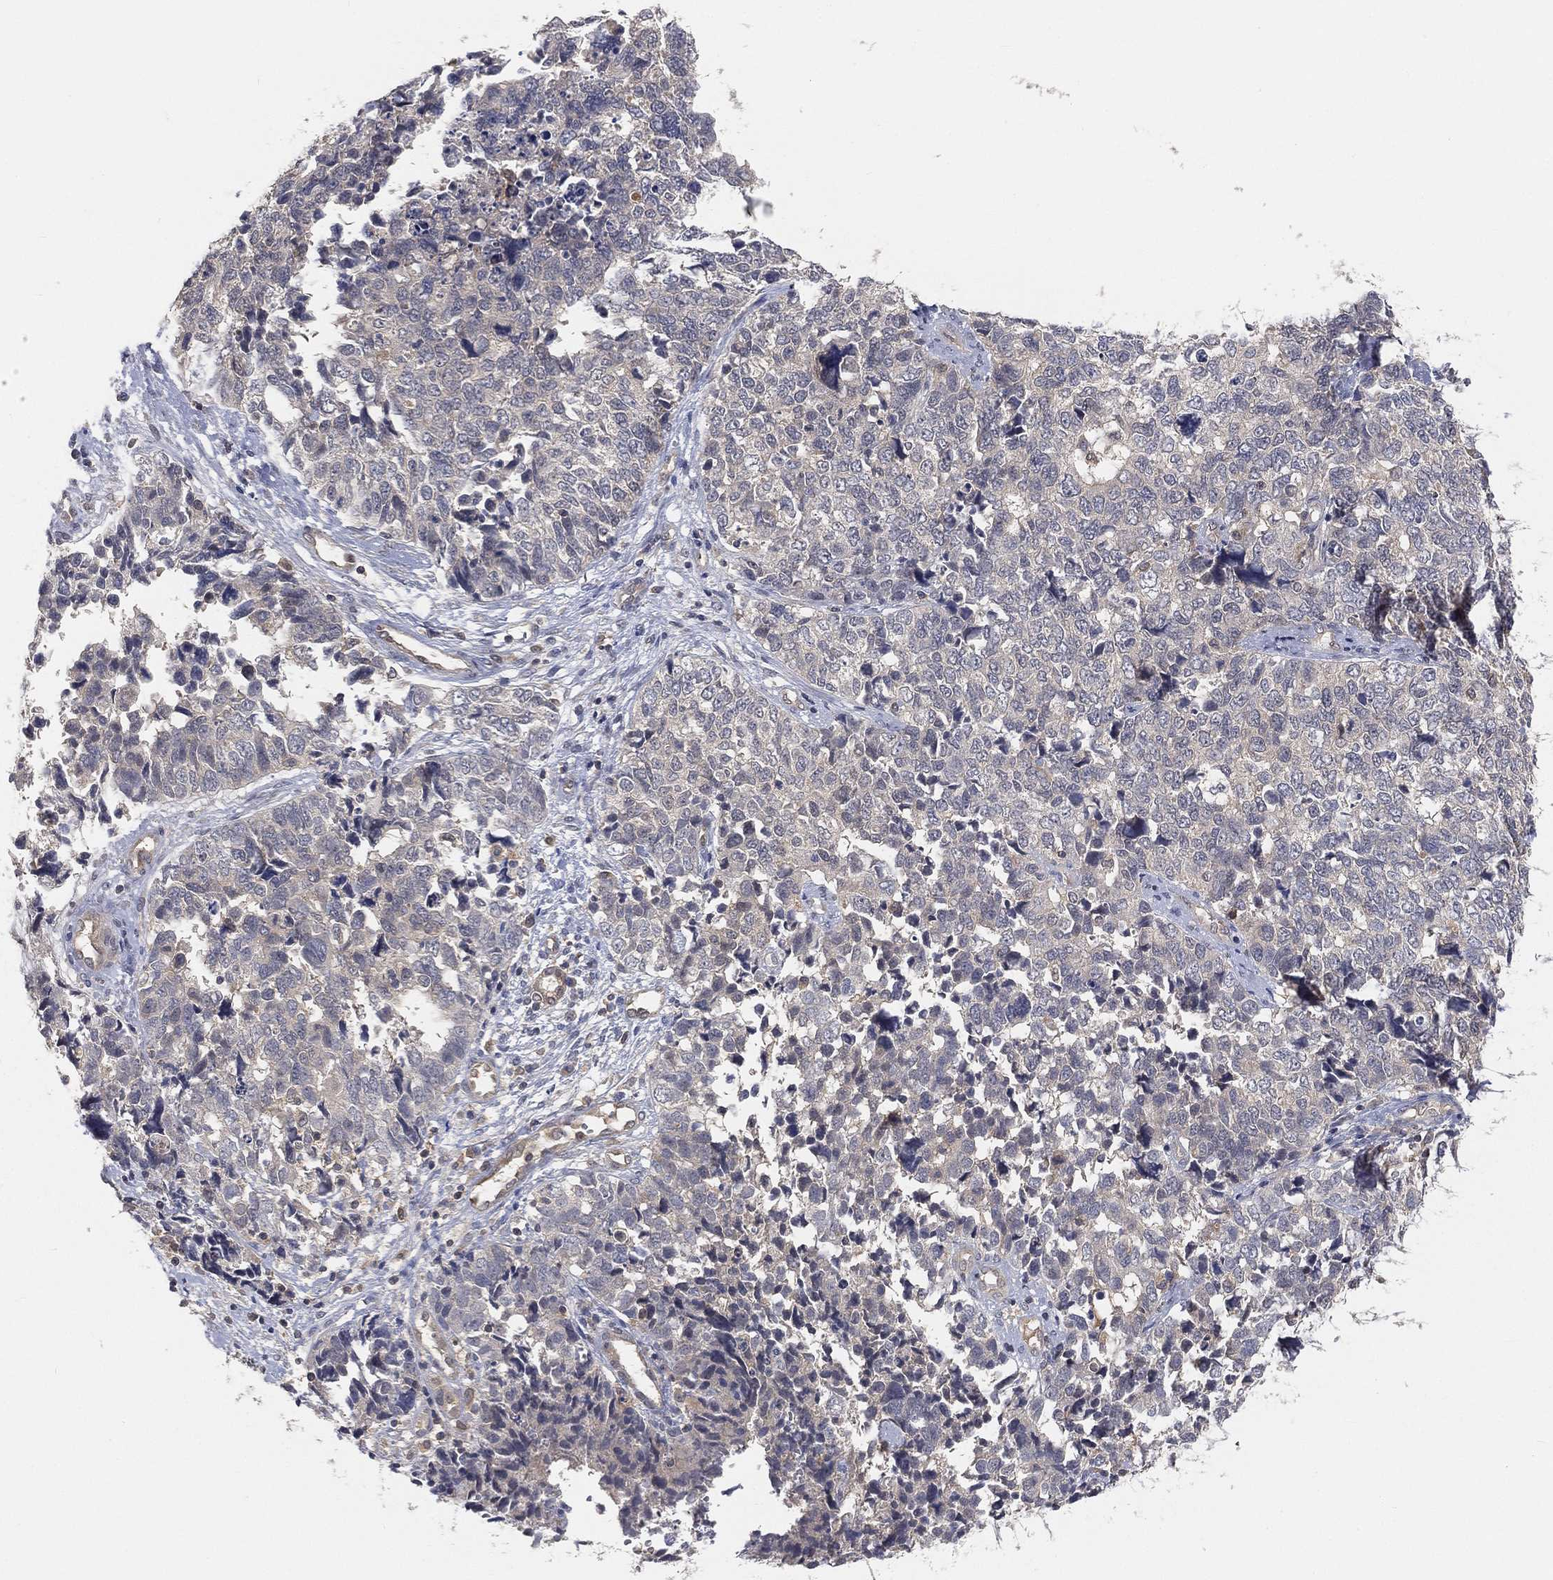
{"staining": {"intensity": "negative", "quantity": "none", "location": "none"}, "tissue": "cervical cancer", "cell_type": "Tumor cells", "image_type": "cancer", "snomed": [{"axis": "morphology", "description": "Squamous cell carcinoma, NOS"}, {"axis": "topography", "description": "Cervix"}], "caption": "Immunohistochemical staining of cervical squamous cell carcinoma displays no significant staining in tumor cells.", "gene": "MAPK1", "patient": {"sex": "female", "age": 63}}